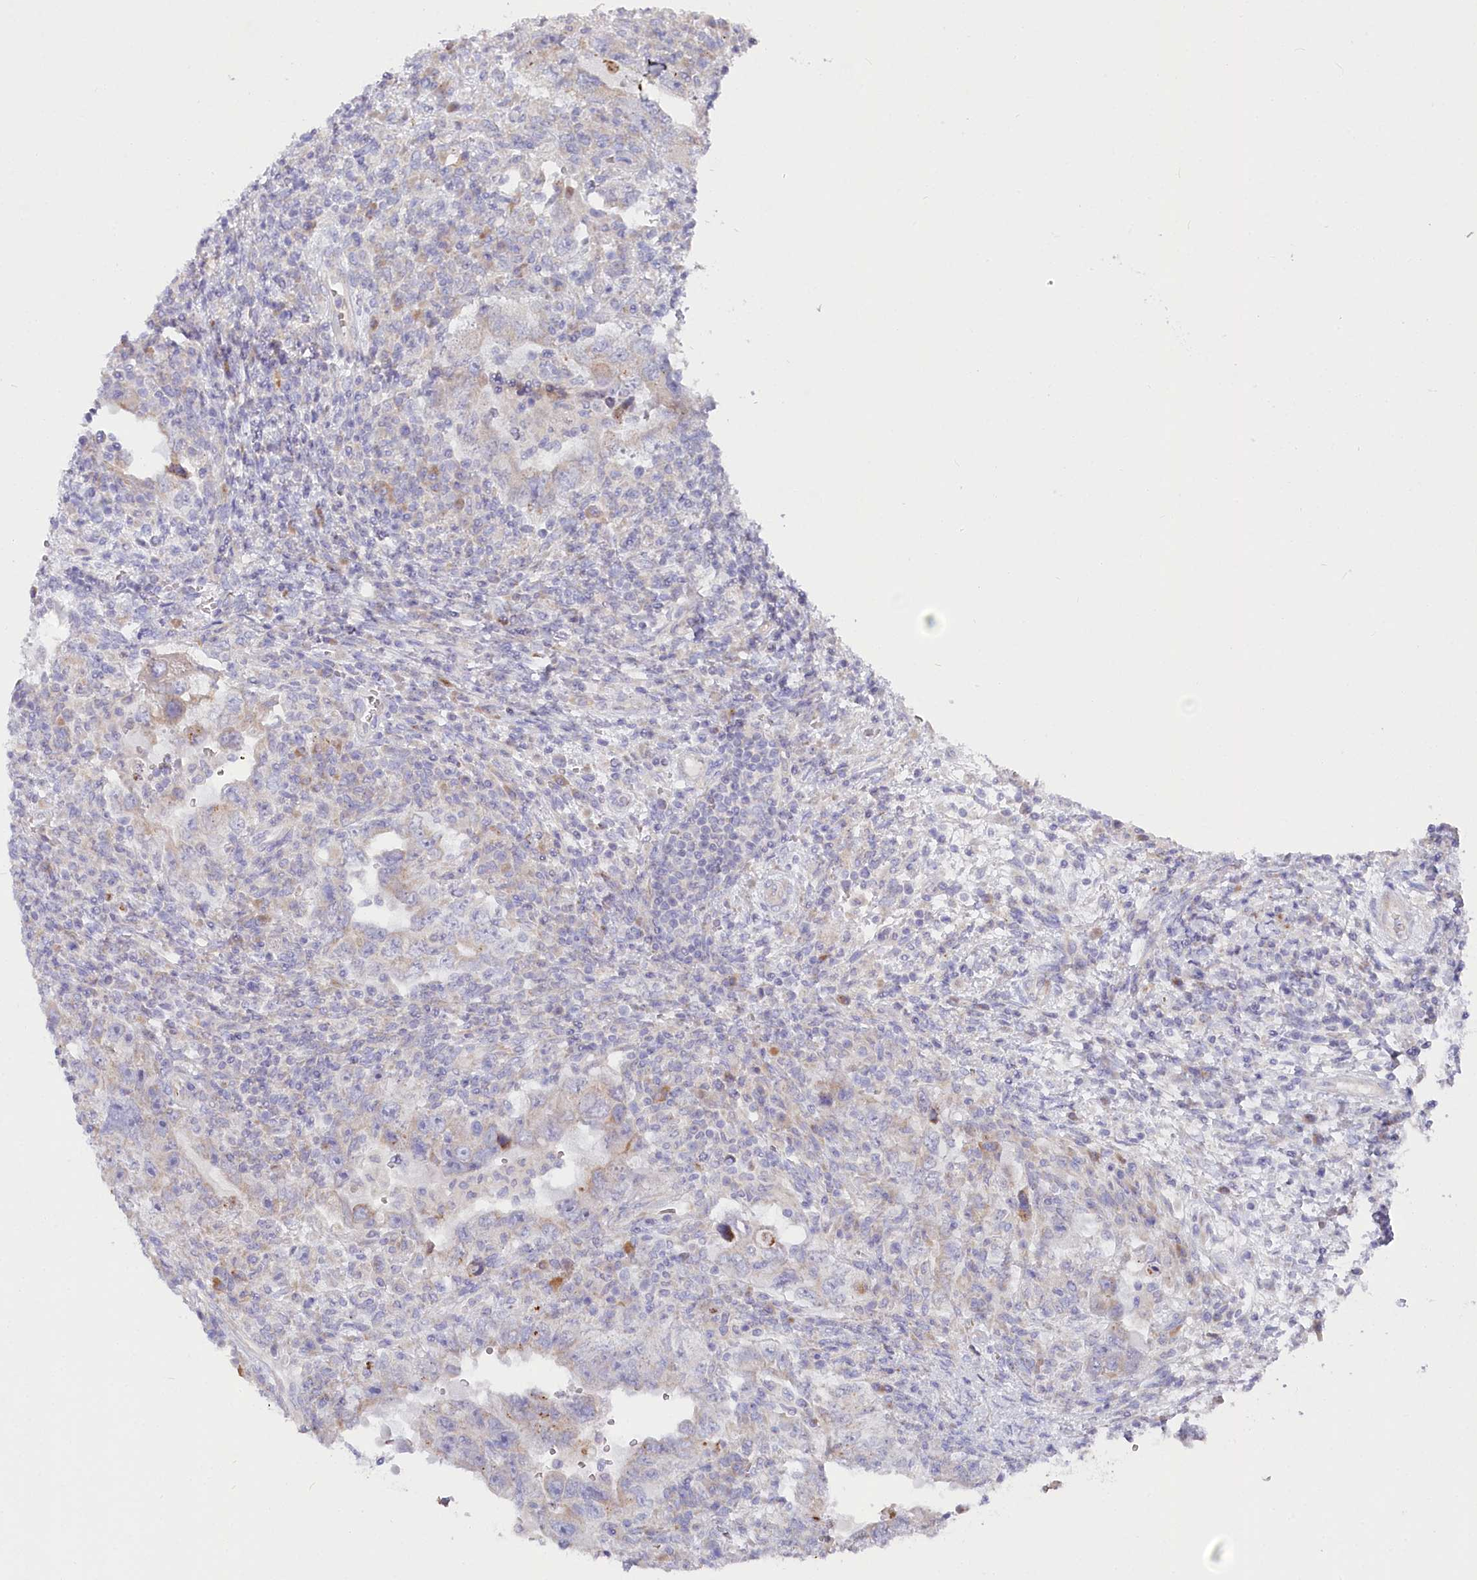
{"staining": {"intensity": "negative", "quantity": "none", "location": "none"}, "tissue": "testis cancer", "cell_type": "Tumor cells", "image_type": "cancer", "snomed": [{"axis": "morphology", "description": "Carcinoma, Embryonal, NOS"}, {"axis": "topography", "description": "Testis"}], "caption": "Human testis embryonal carcinoma stained for a protein using immunohistochemistry shows no positivity in tumor cells.", "gene": "POGLUT1", "patient": {"sex": "male", "age": 26}}